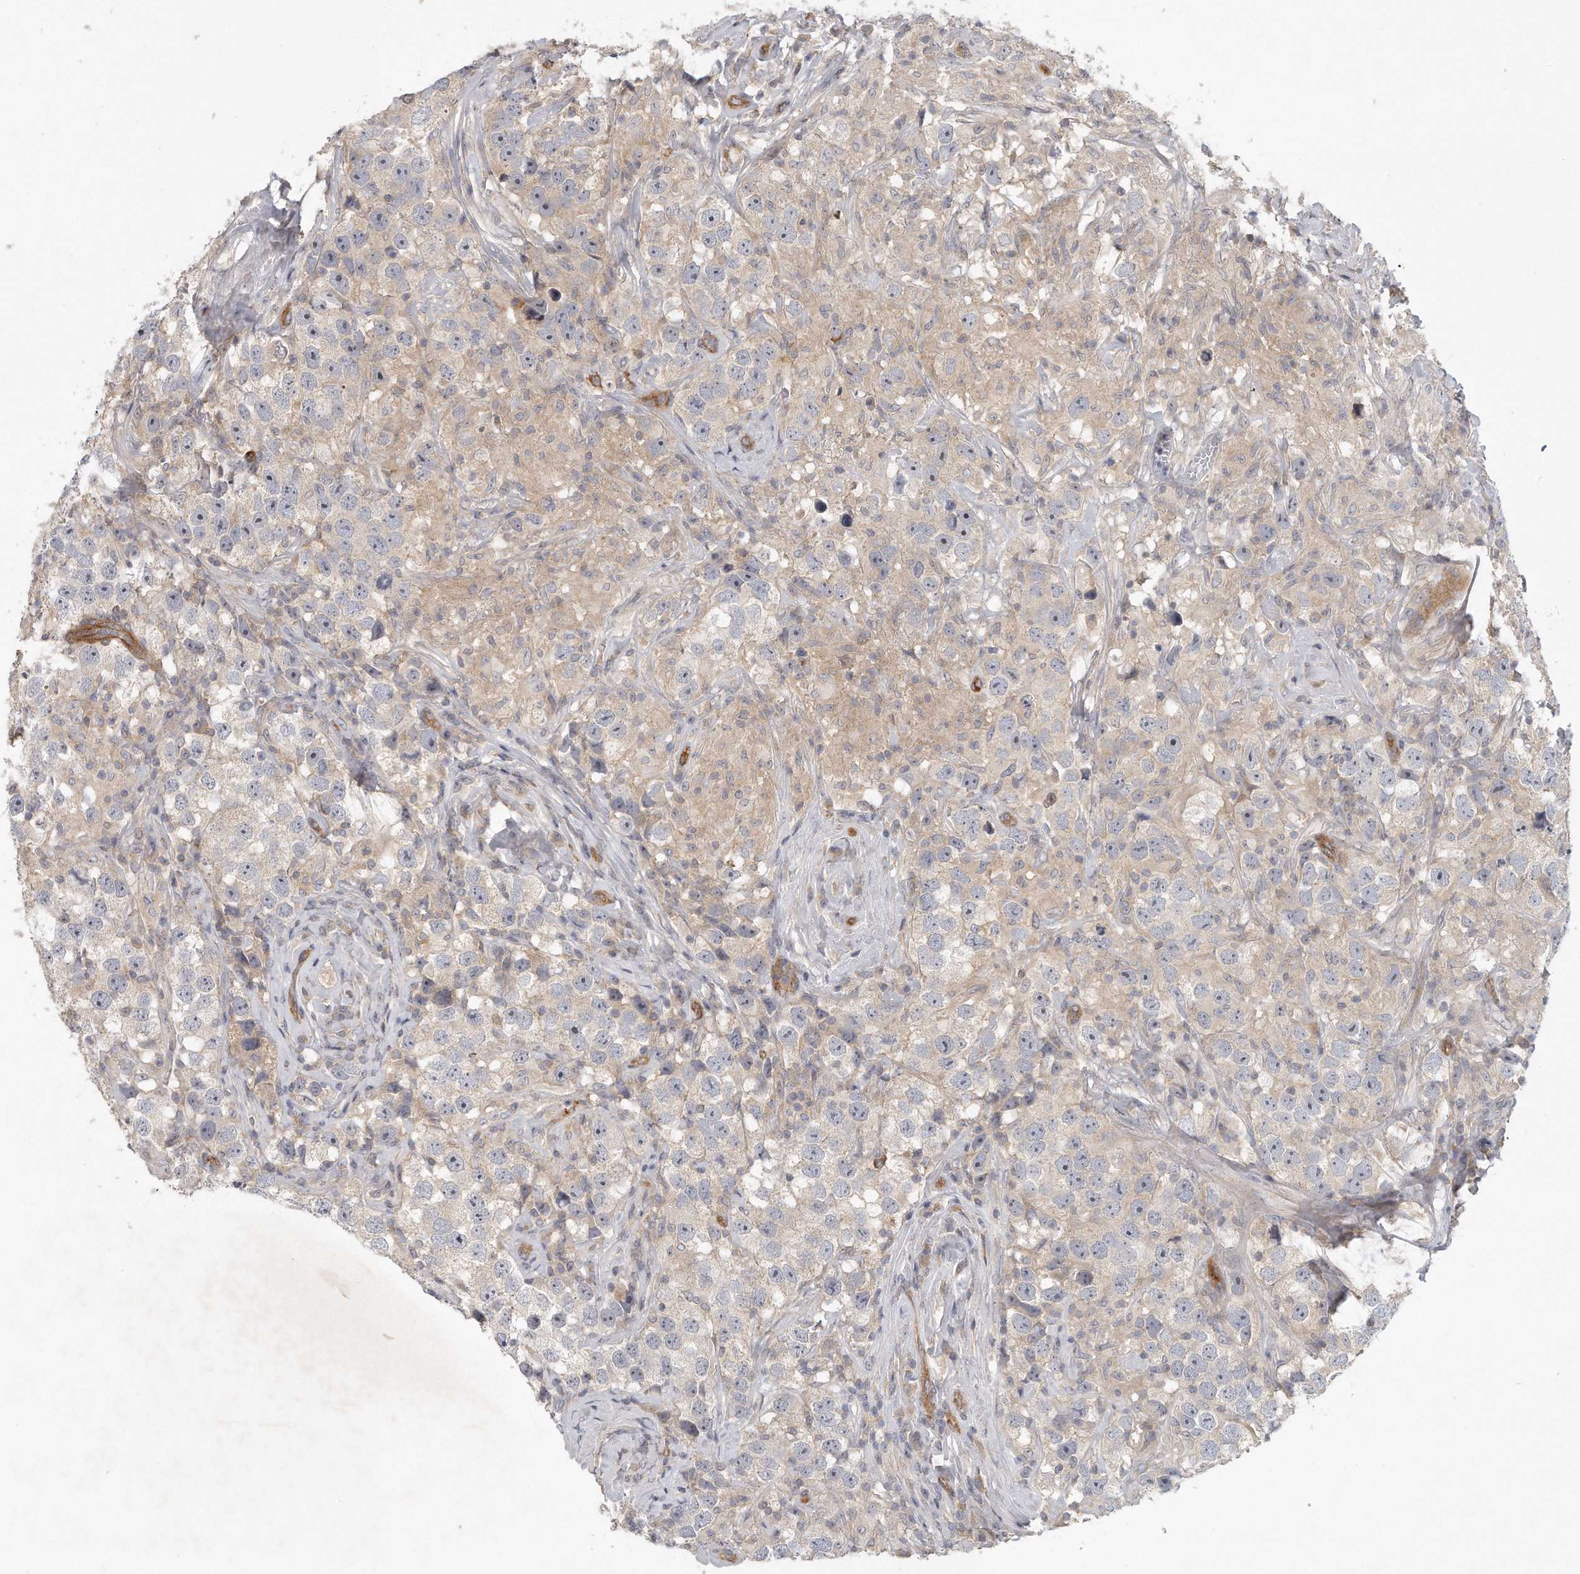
{"staining": {"intensity": "negative", "quantity": "none", "location": "none"}, "tissue": "testis cancer", "cell_type": "Tumor cells", "image_type": "cancer", "snomed": [{"axis": "morphology", "description": "Seminoma, NOS"}, {"axis": "topography", "description": "Testis"}], "caption": "Image shows no significant protein expression in tumor cells of seminoma (testis).", "gene": "MTERF4", "patient": {"sex": "male", "age": 49}}